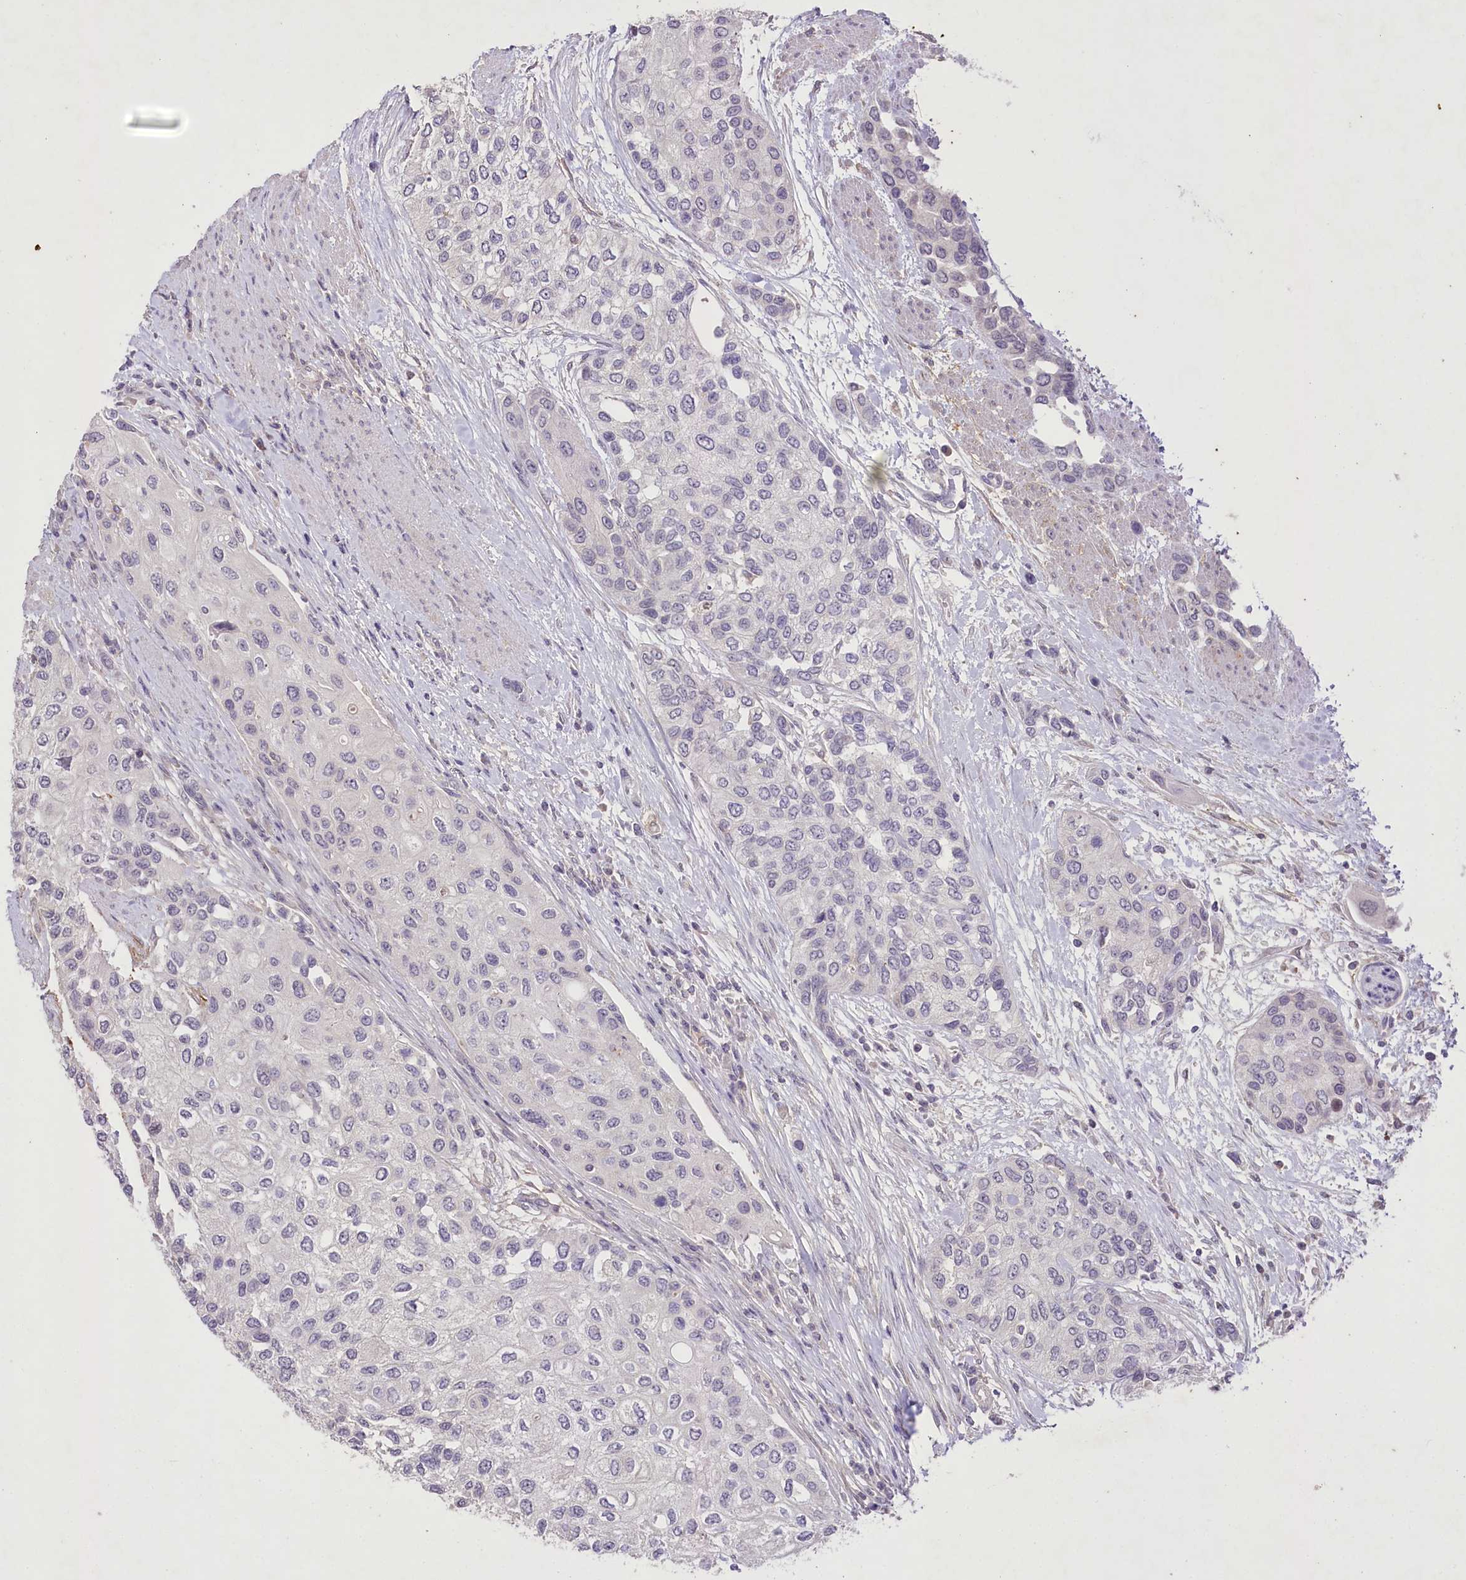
{"staining": {"intensity": "negative", "quantity": "none", "location": "none"}, "tissue": "urothelial cancer", "cell_type": "Tumor cells", "image_type": "cancer", "snomed": [{"axis": "morphology", "description": "Normal tissue, NOS"}, {"axis": "morphology", "description": "Urothelial carcinoma, High grade"}, {"axis": "topography", "description": "Vascular tissue"}, {"axis": "topography", "description": "Urinary bladder"}], "caption": "An immunohistochemistry micrograph of high-grade urothelial carcinoma is shown. There is no staining in tumor cells of high-grade urothelial carcinoma.", "gene": "ENPP1", "patient": {"sex": "female", "age": 56}}